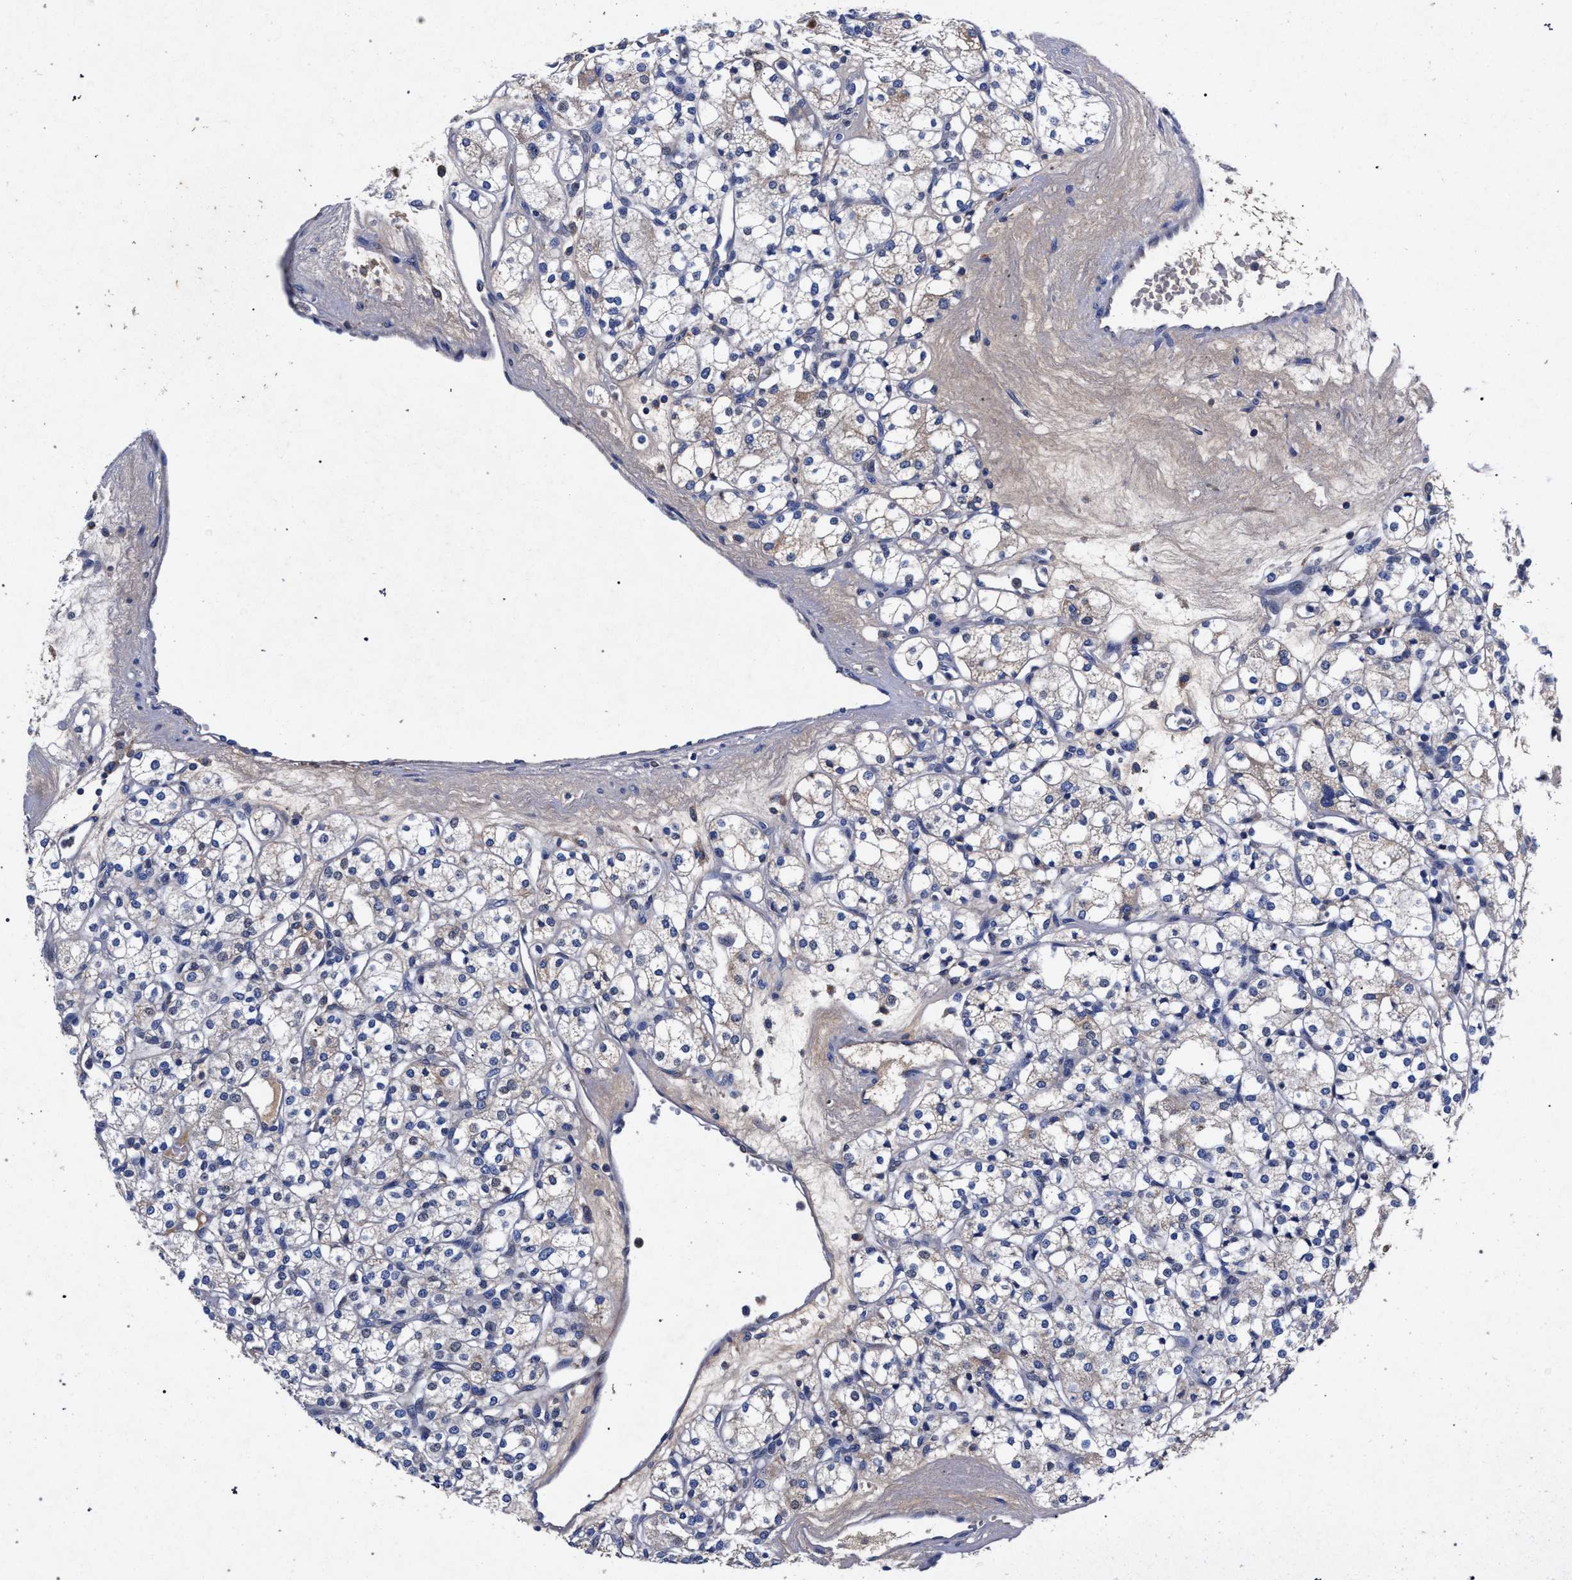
{"staining": {"intensity": "weak", "quantity": "<25%", "location": "cytoplasmic/membranous"}, "tissue": "renal cancer", "cell_type": "Tumor cells", "image_type": "cancer", "snomed": [{"axis": "morphology", "description": "Adenocarcinoma, NOS"}, {"axis": "topography", "description": "Kidney"}], "caption": "Protein analysis of renal cancer (adenocarcinoma) demonstrates no significant staining in tumor cells.", "gene": "HSD17B14", "patient": {"sex": "male", "age": 77}}